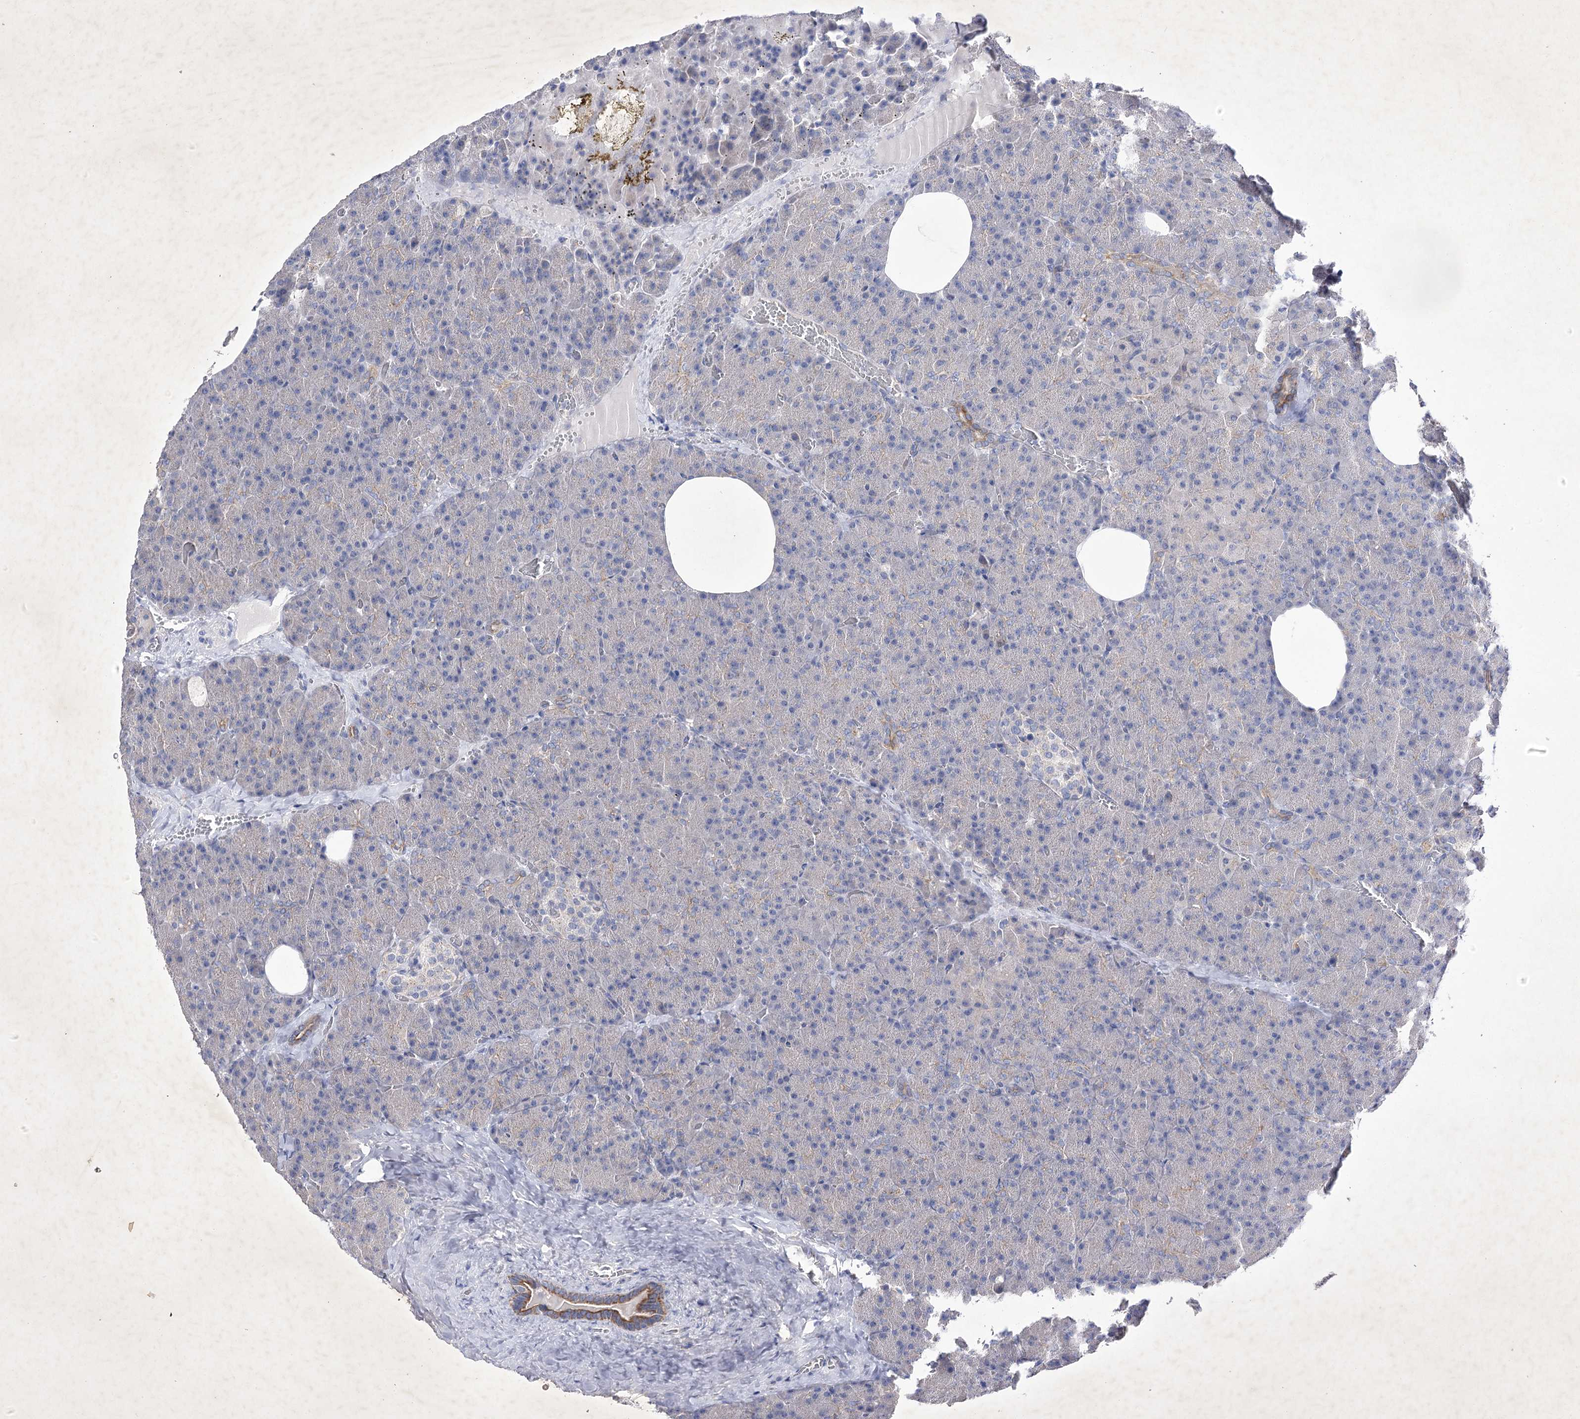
{"staining": {"intensity": "moderate", "quantity": "<25%", "location": "cytoplasmic/membranous"}, "tissue": "pancreas", "cell_type": "Exocrine glandular cells", "image_type": "normal", "snomed": [{"axis": "morphology", "description": "Normal tissue, NOS"}, {"axis": "morphology", "description": "Carcinoid, malignant, NOS"}, {"axis": "topography", "description": "Pancreas"}], "caption": "The image displays staining of unremarkable pancreas, revealing moderate cytoplasmic/membranous protein positivity (brown color) within exocrine glandular cells. The staining is performed using DAB brown chromogen to label protein expression. The nuclei are counter-stained blue using hematoxylin.", "gene": "COX15", "patient": {"sex": "female", "age": 35}}